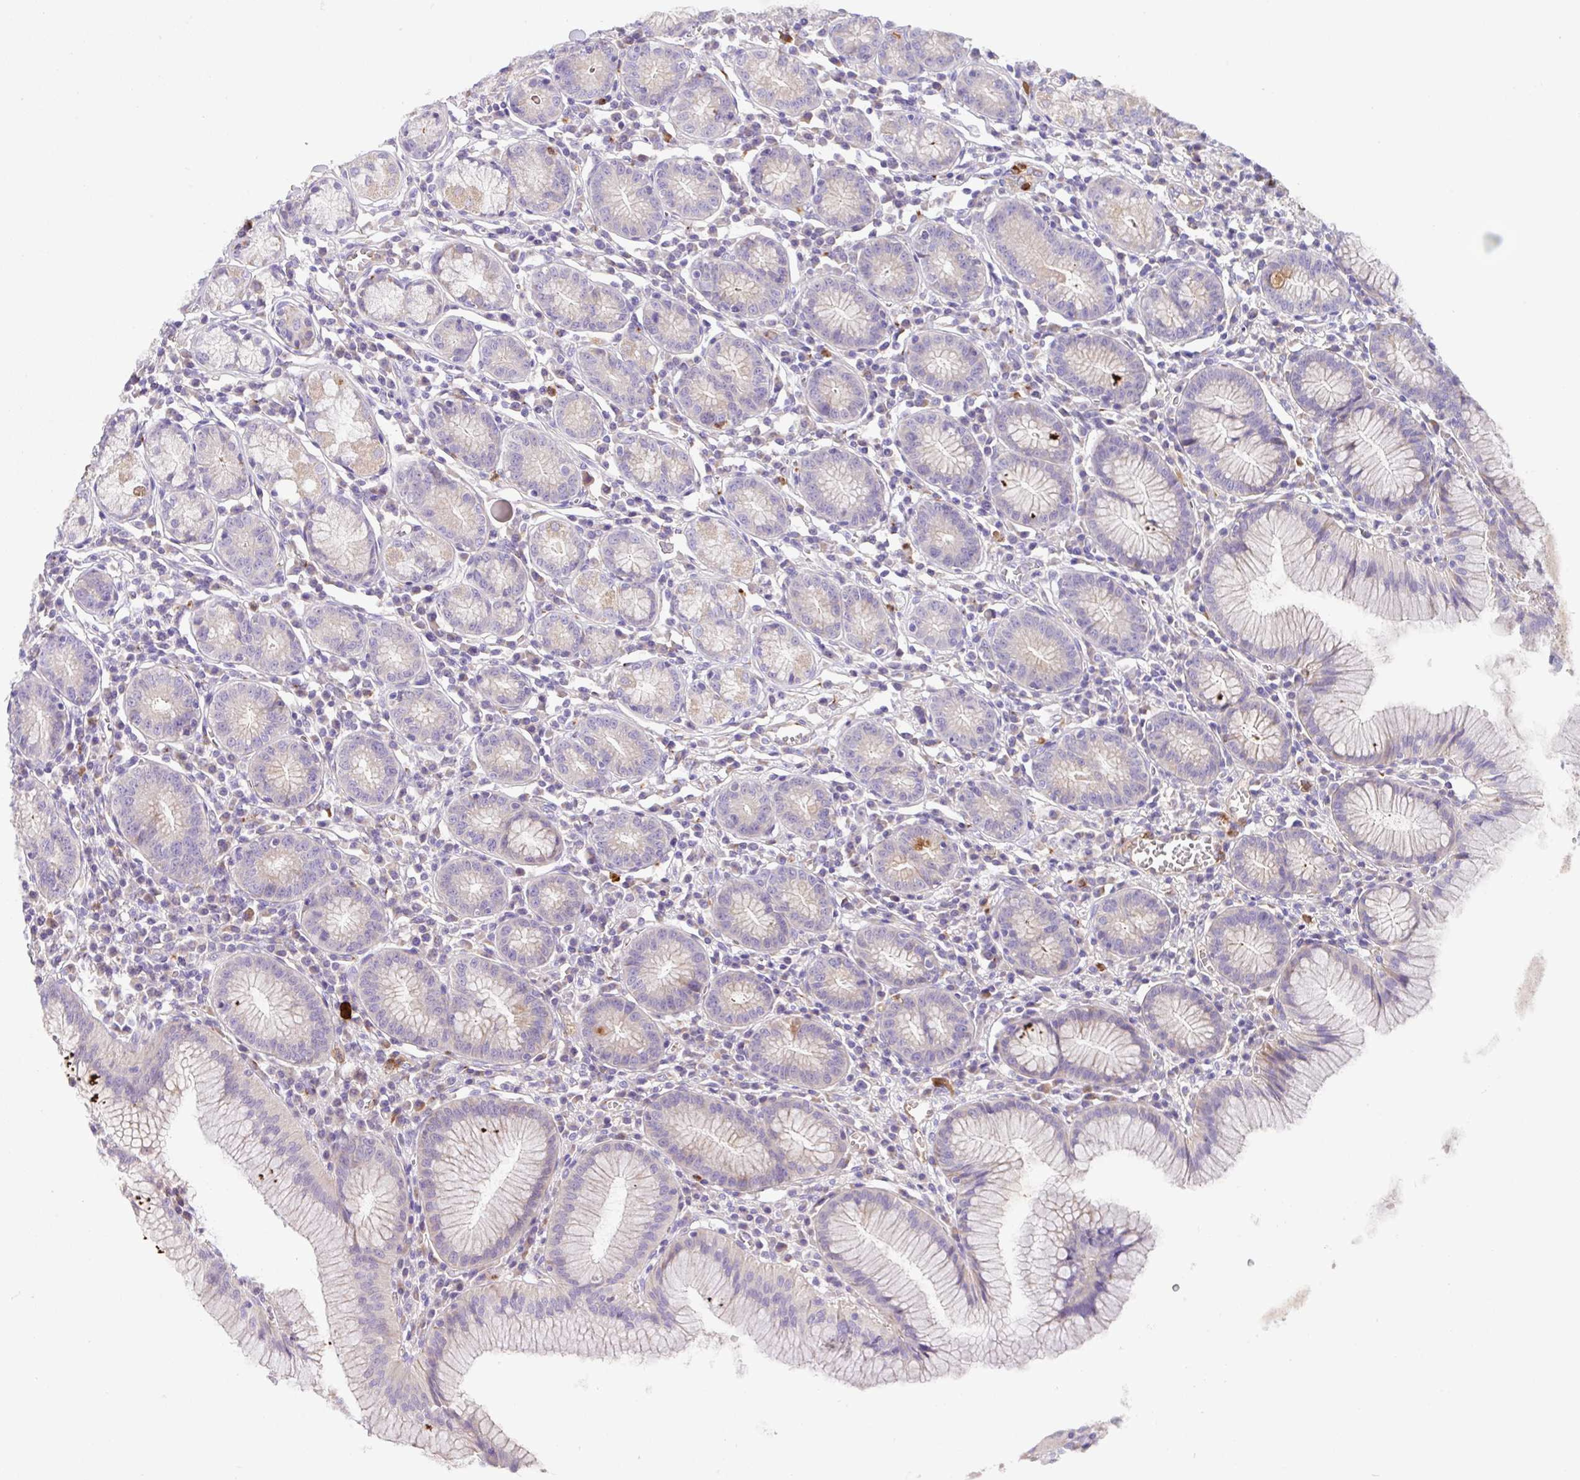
{"staining": {"intensity": "moderate", "quantity": "25%-75%", "location": "cytoplasmic/membranous"}, "tissue": "stomach", "cell_type": "Glandular cells", "image_type": "normal", "snomed": [{"axis": "morphology", "description": "Normal tissue, NOS"}, {"axis": "topography", "description": "Stomach"}], "caption": "This image demonstrates benign stomach stained with IHC to label a protein in brown. The cytoplasmic/membranous of glandular cells show moderate positivity for the protein. Nuclei are counter-stained blue.", "gene": "CRISP3", "patient": {"sex": "male", "age": 55}}